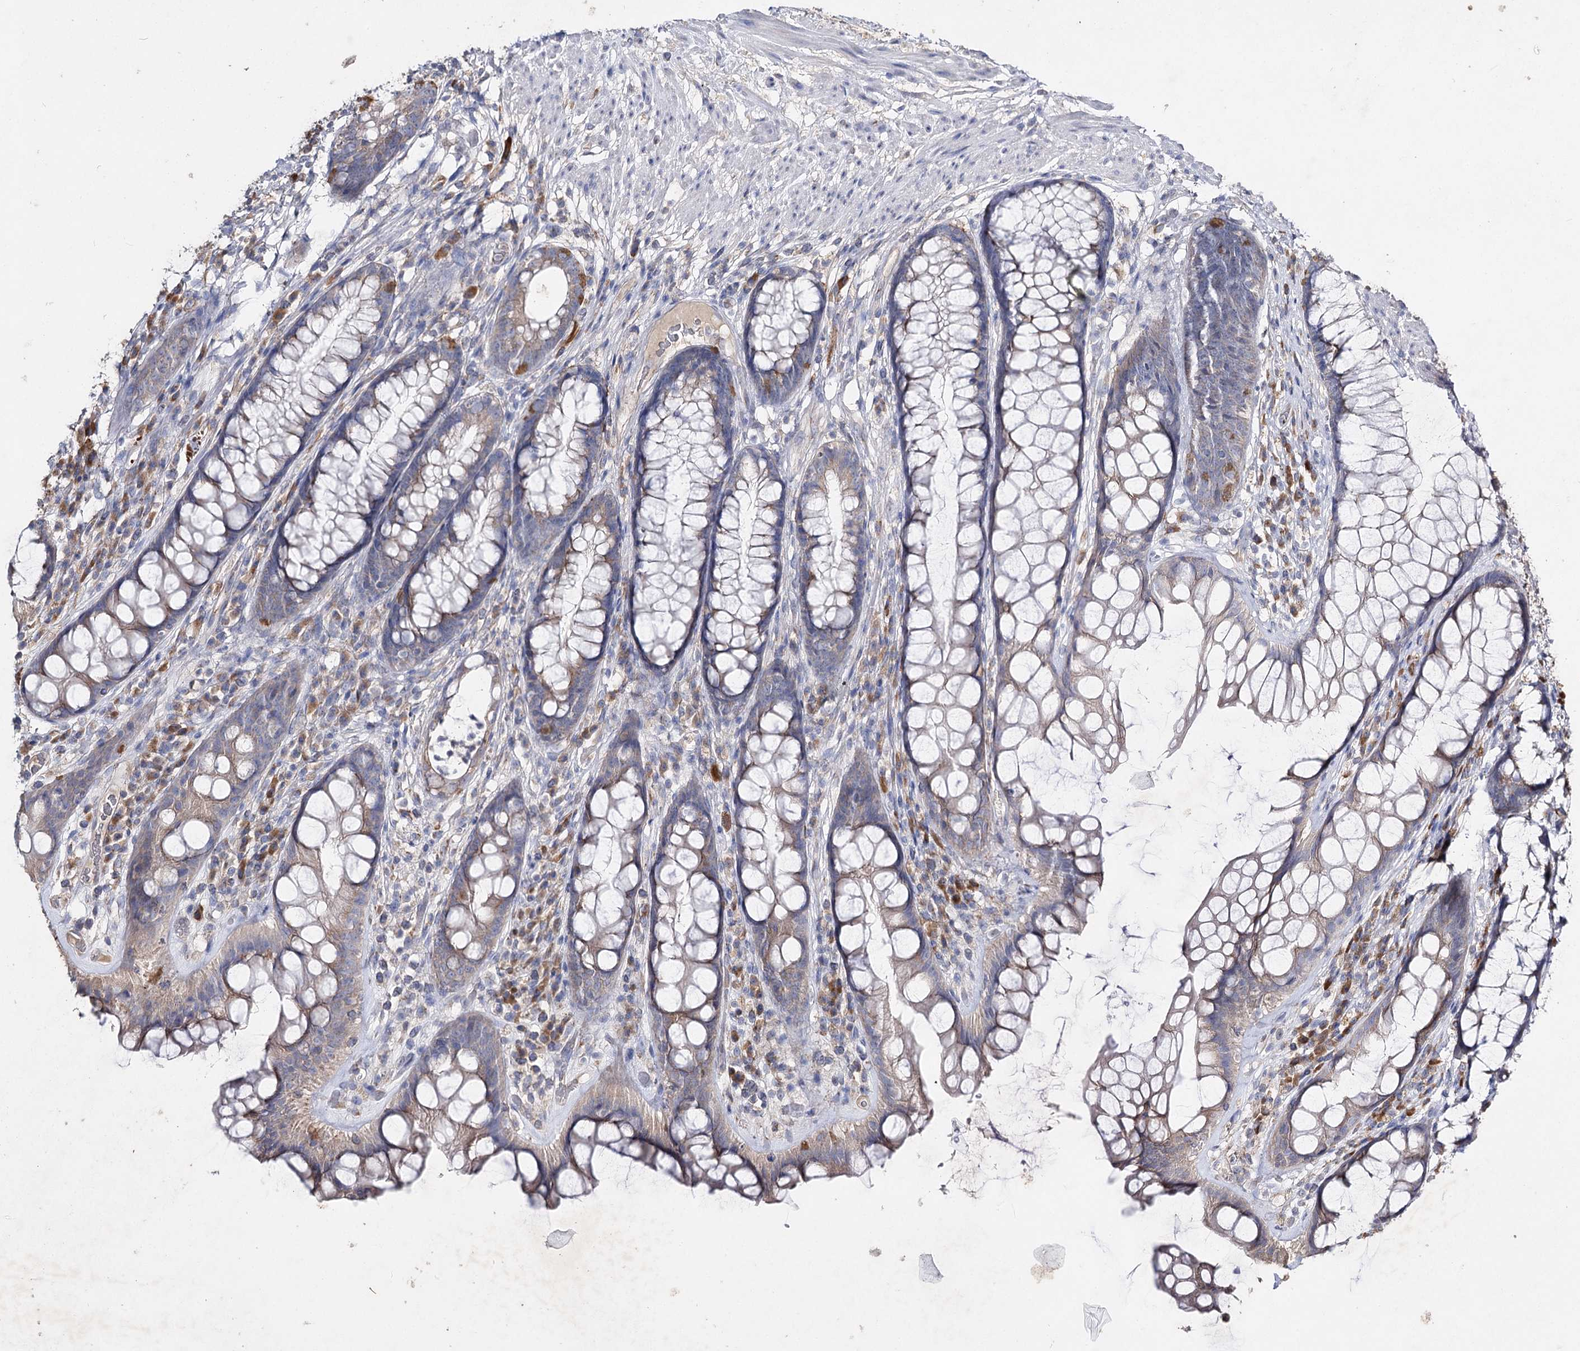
{"staining": {"intensity": "weak", "quantity": "25%-75%", "location": "cytoplasmic/membranous"}, "tissue": "rectum", "cell_type": "Glandular cells", "image_type": "normal", "snomed": [{"axis": "morphology", "description": "Normal tissue, NOS"}, {"axis": "topography", "description": "Rectum"}], "caption": "Protein staining reveals weak cytoplasmic/membranous staining in about 25%-75% of glandular cells in unremarkable rectum.", "gene": "IL1RAP", "patient": {"sex": "male", "age": 74}}